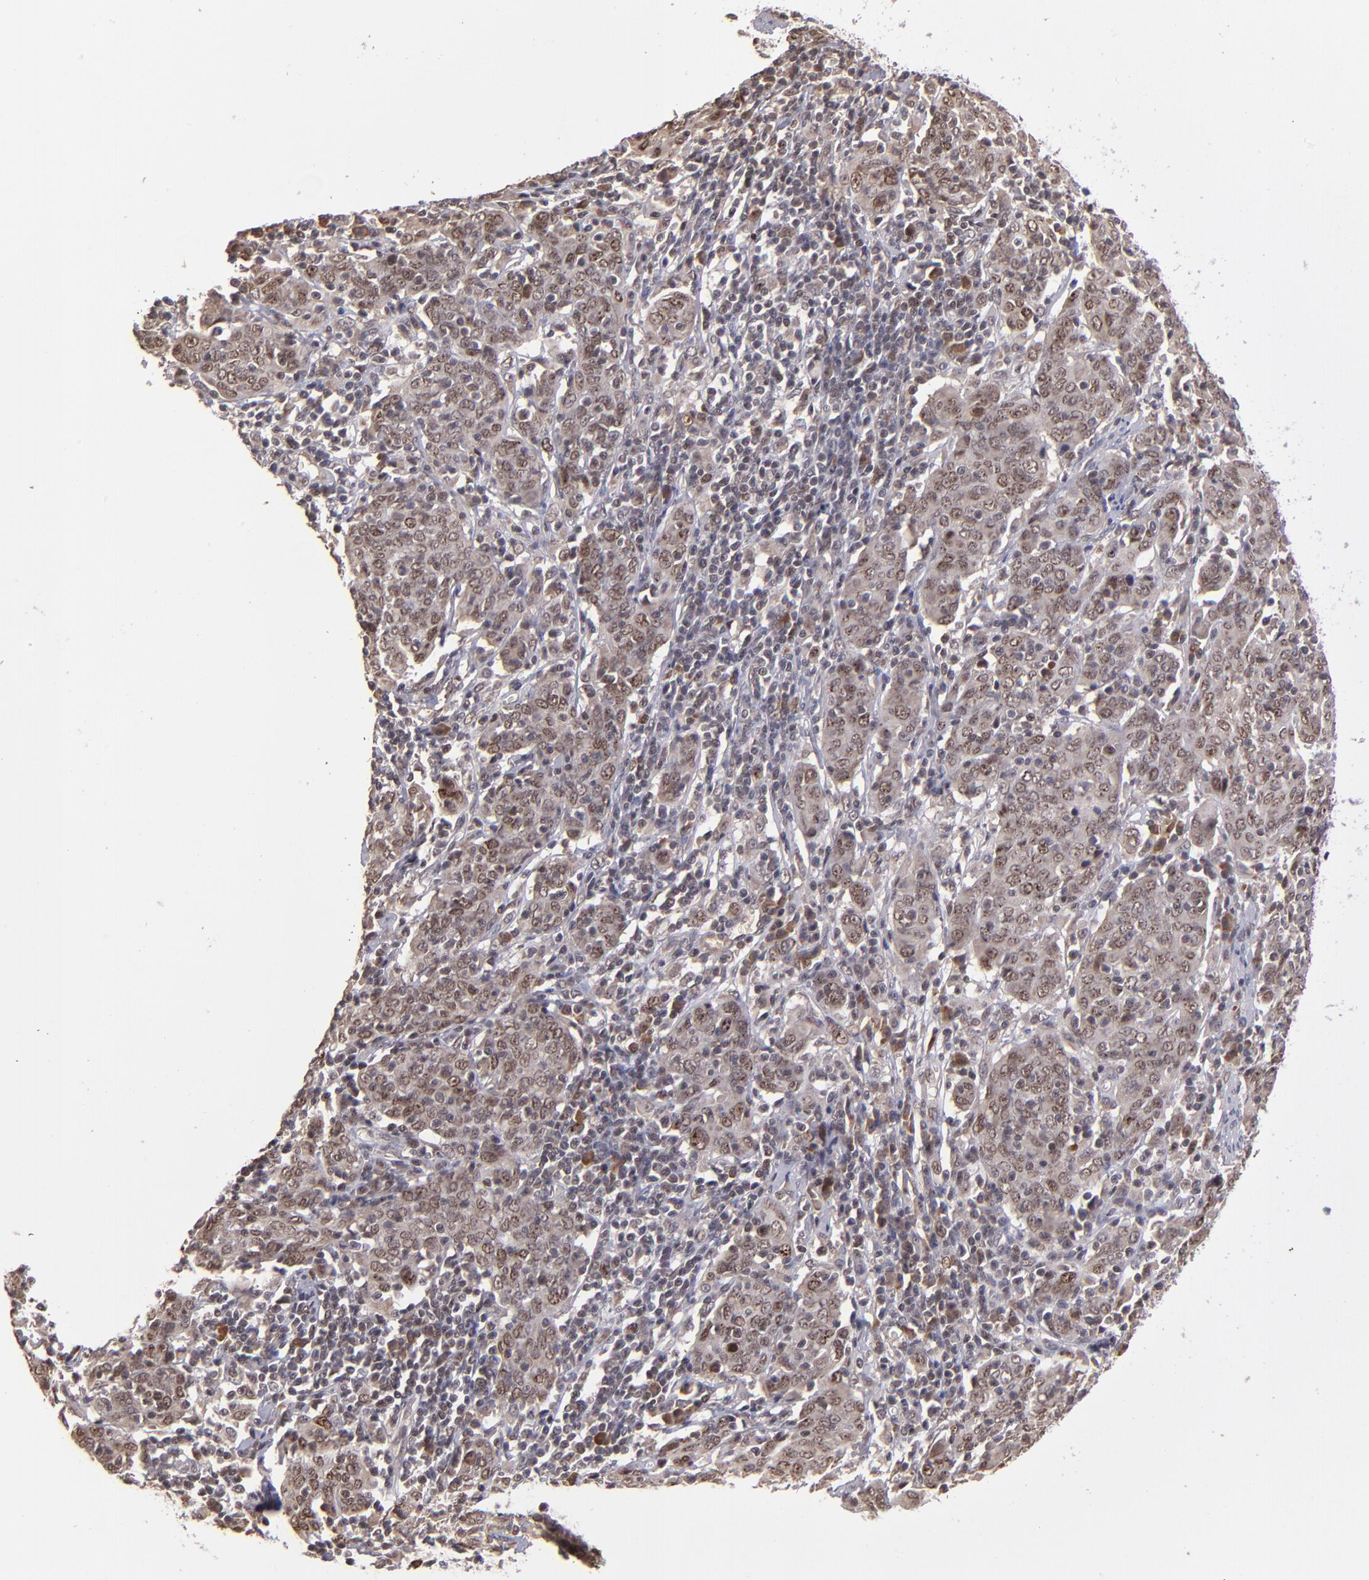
{"staining": {"intensity": "moderate", "quantity": ">75%", "location": "nuclear"}, "tissue": "cervical cancer", "cell_type": "Tumor cells", "image_type": "cancer", "snomed": [{"axis": "morphology", "description": "Normal tissue, NOS"}, {"axis": "morphology", "description": "Squamous cell carcinoma, NOS"}, {"axis": "topography", "description": "Cervix"}], "caption": "The photomicrograph reveals a brown stain indicating the presence of a protein in the nuclear of tumor cells in cervical squamous cell carcinoma.", "gene": "ABHD12B", "patient": {"sex": "female", "age": 67}}